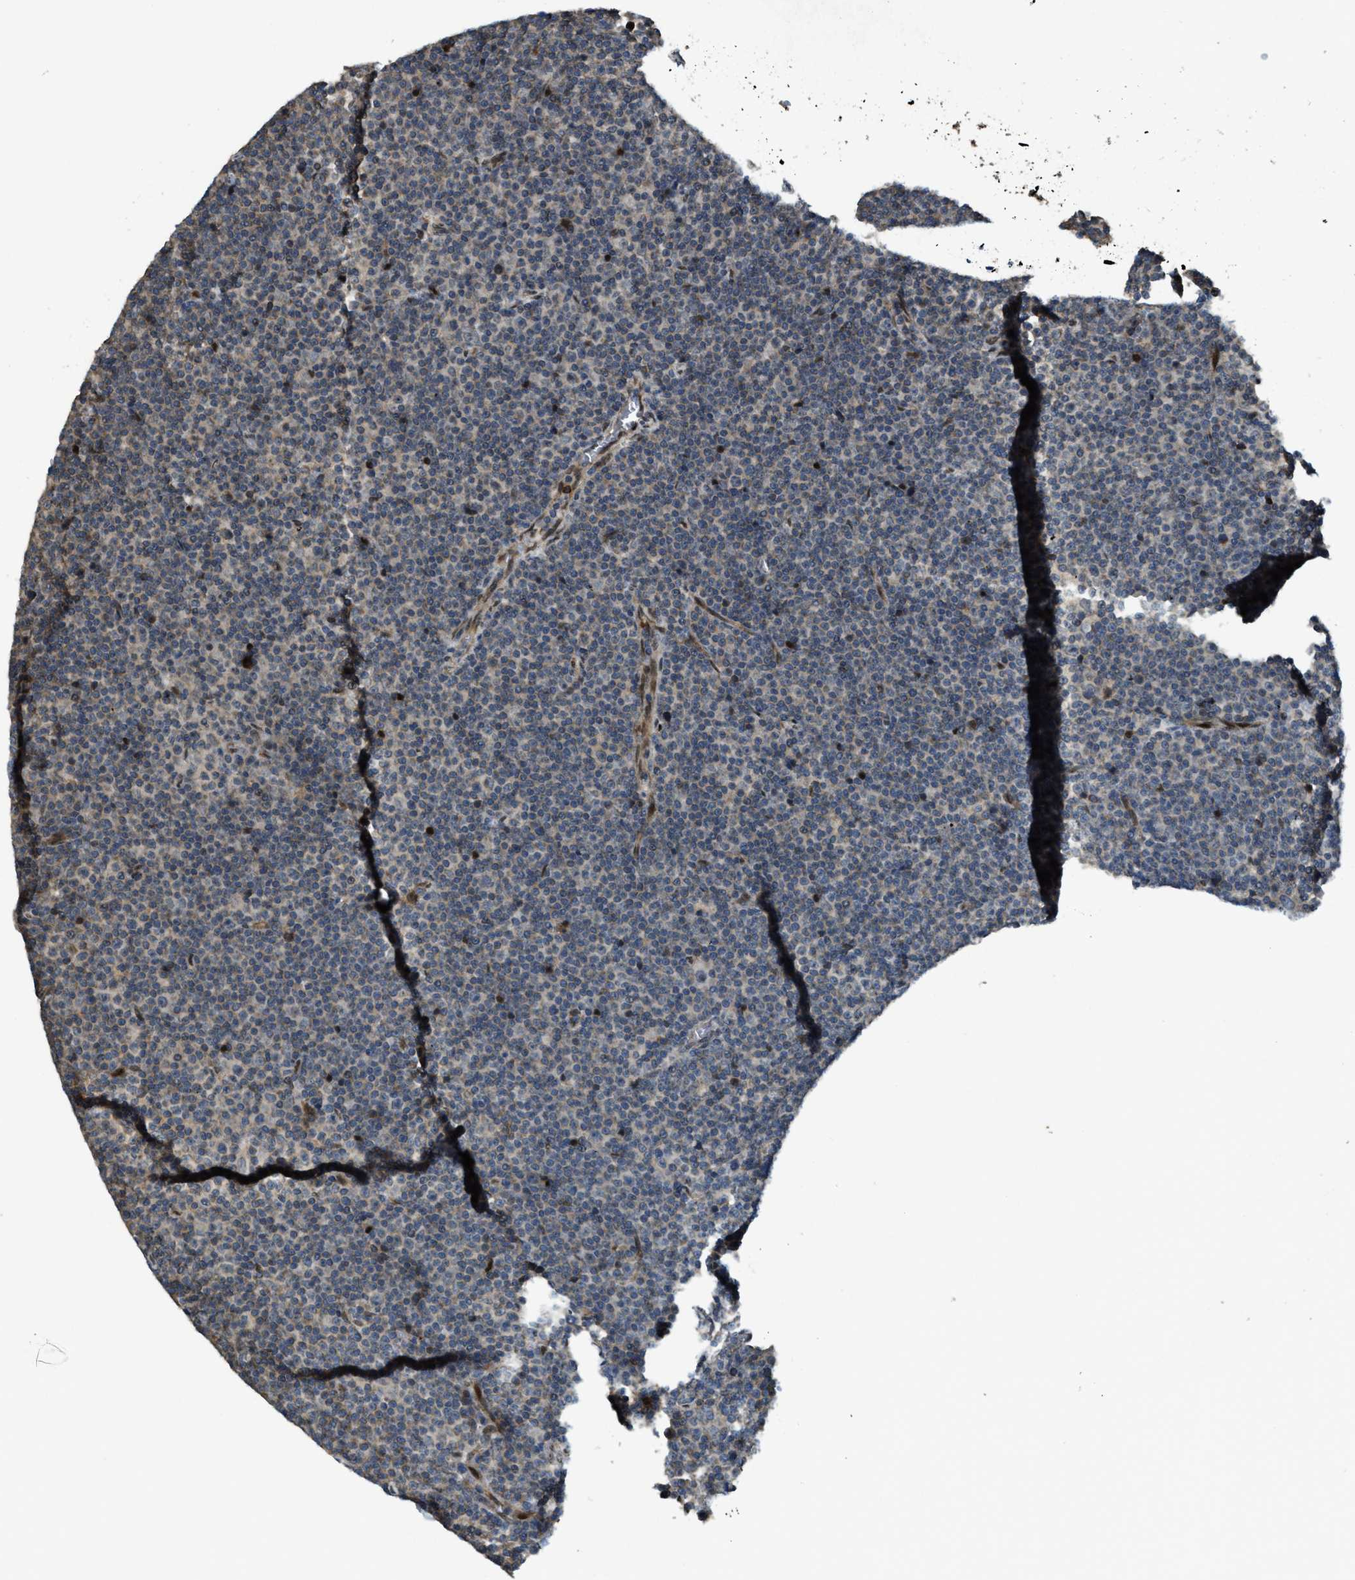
{"staining": {"intensity": "weak", "quantity": "<25%", "location": "cytoplasmic/membranous,nuclear"}, "tissue": "lymphoma", "cell_type": "Tumor cells", "image_type": "cancer", "snomed": [{"axis": "morphology", "description": "Malignant lymphoma, non-Hodgkin's type, Low grade"}, {"axis": "topography", "description": "Lymph node"}], "caption": "Malignant lymphoma, non-Hodgkin's type (low-grade) was stained to show a protein in brown. There is no significant expression in tumor cells.", "gene": "TRAPPC14", "patient": {"sex": "female", "age": 67}}